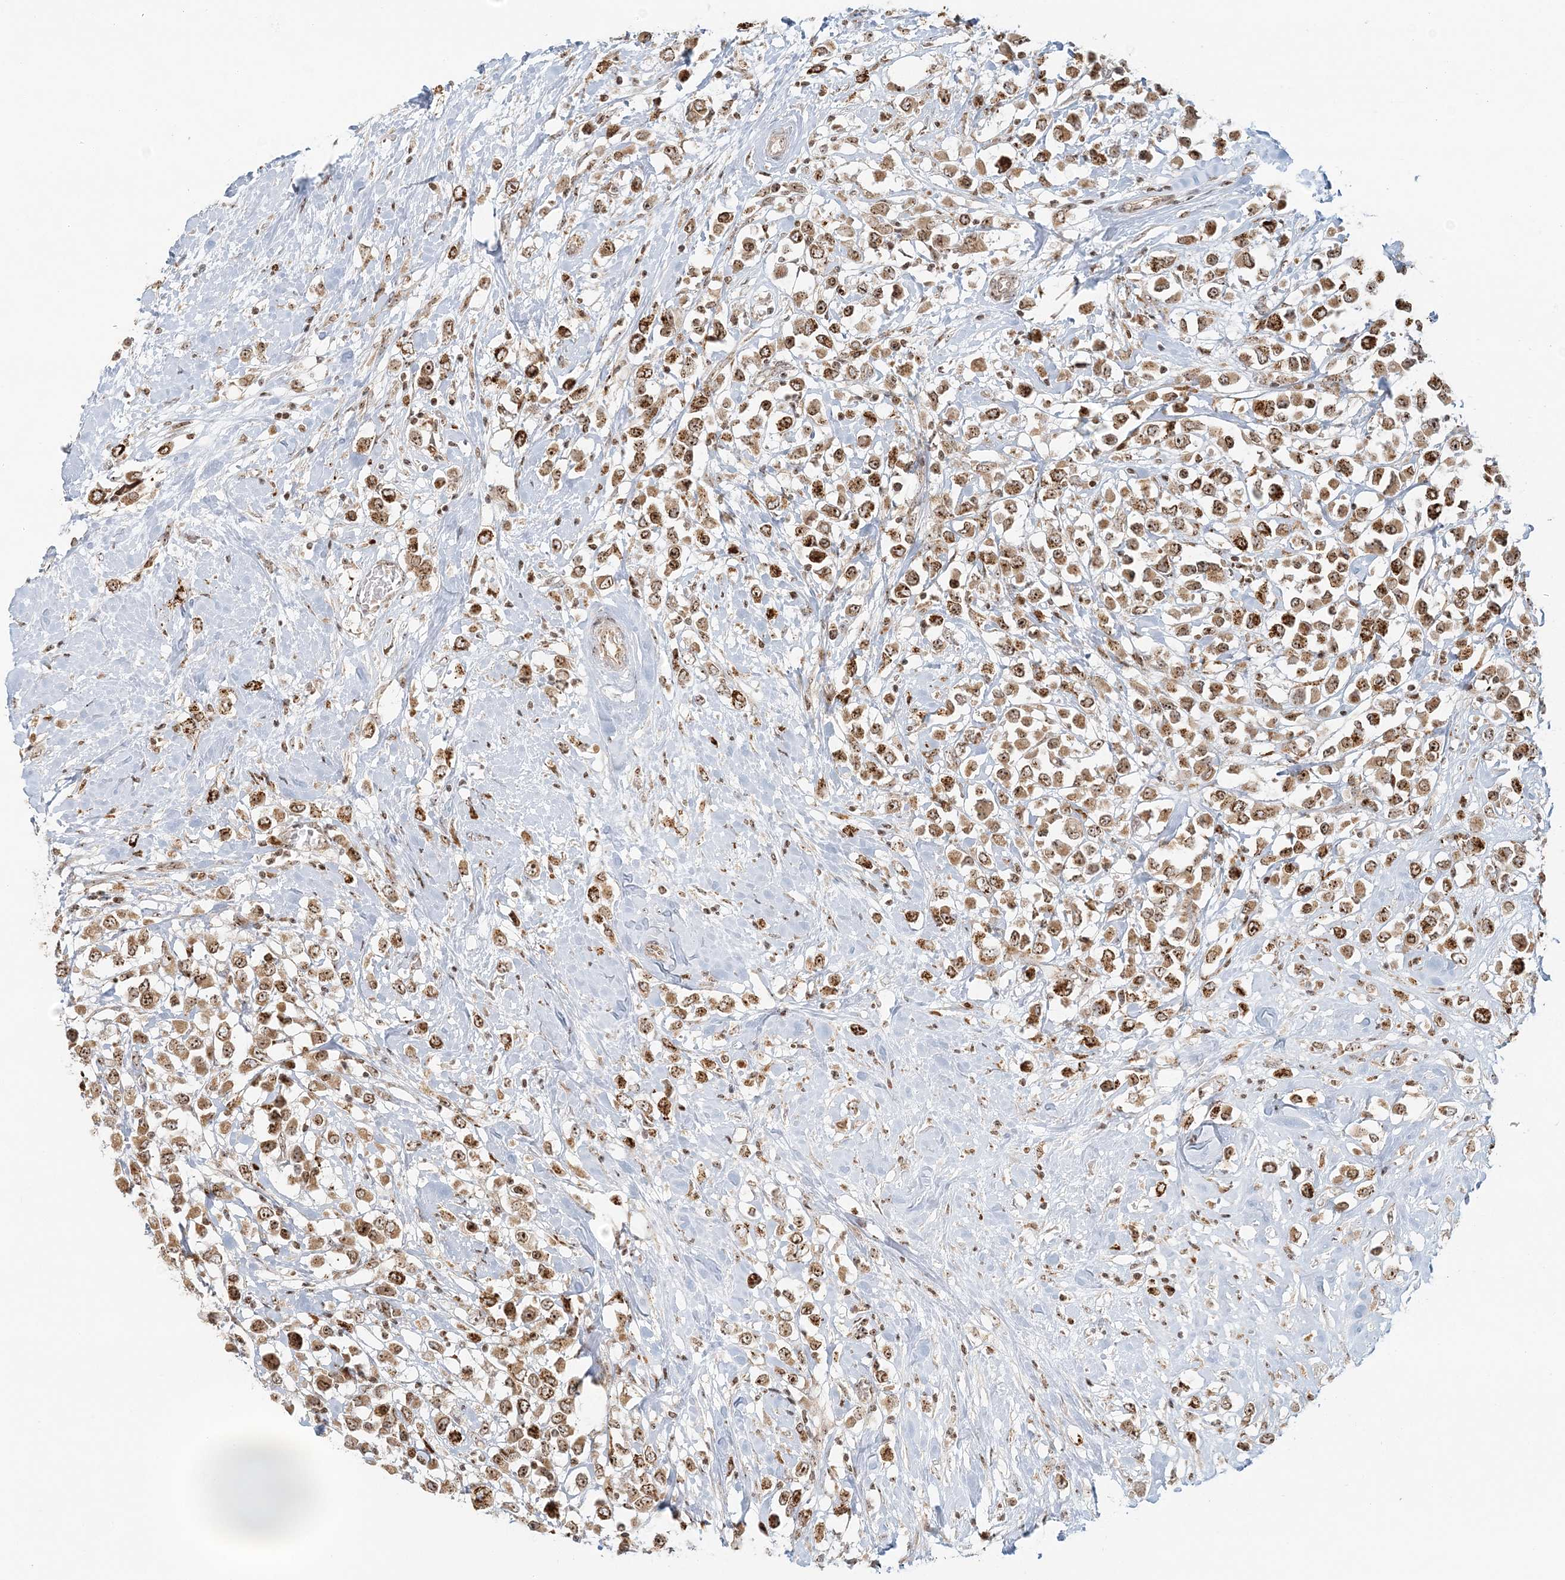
{"staining": {"intensity": "moderate", "quantity": ">75%", "location": "cytoplasmic/membranous,nuclear"}, "tissue": "breast cancer", "cell_type": "Tumor cells", "image_type": "cancer", "snomed": [{"axis": "morphology", "description": "Duct carcinoma"}, {"axis": "topography", "description": "Breast"}], "caption": "Immunohistochemistry image of human breast cancer stained for a protein (brown), which displays medium levels of moderate cytoplasmic/membranous and nuclear expression in approximately >75% of tumor cells.", "gene": "UBE2F", "patient": {"sex": "female", "age": 61}}